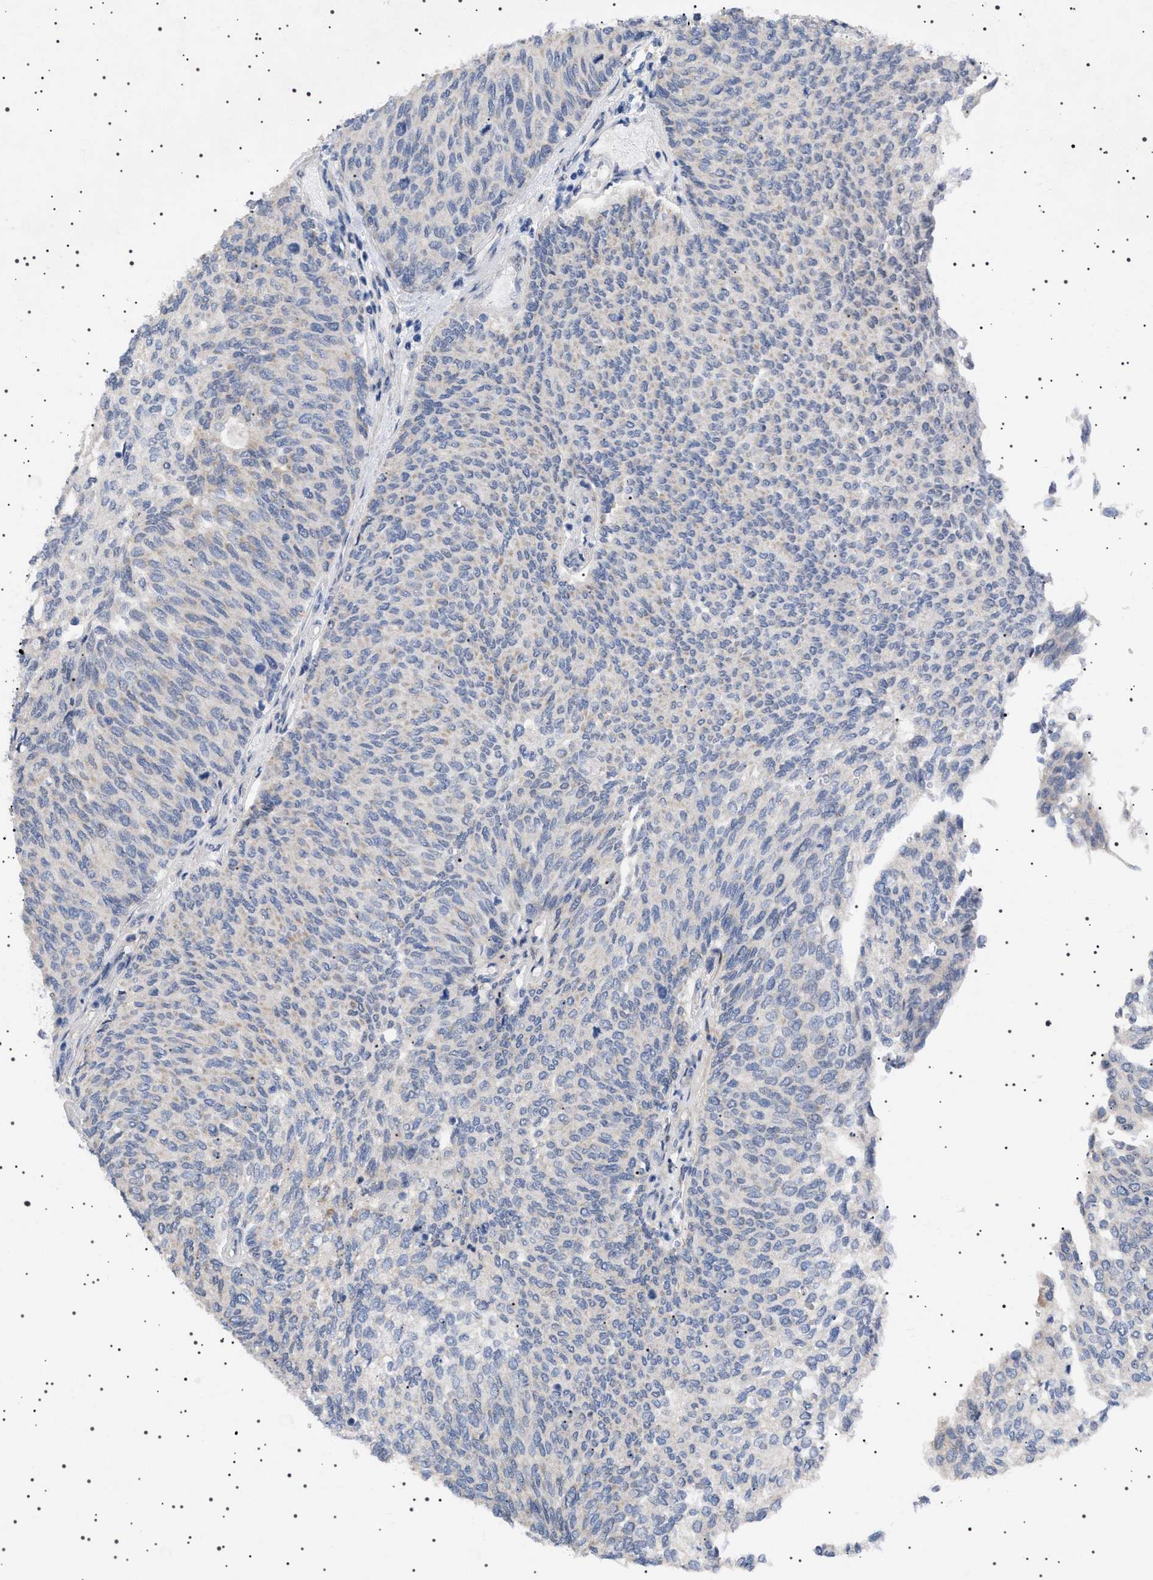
{"staining": {"intensity": "weak", "quantity": "<25%", "location": "cytoplasmic/membranous"}, "tissue": "urothelial cancer", "cell_type": "Tumor cells", "image_type": "cancer", "snomed": [{"axis": "morphology", "description": "Urothelial carcinoma, Low grade"}, {"axis": "topography", "description": "Urinary bladder"}], "caption": "Tumor cells show no significant protein positivity in urothelial cancer.", "gene": "HTR1A", "patient": {"sex": "female", "age": 79}}